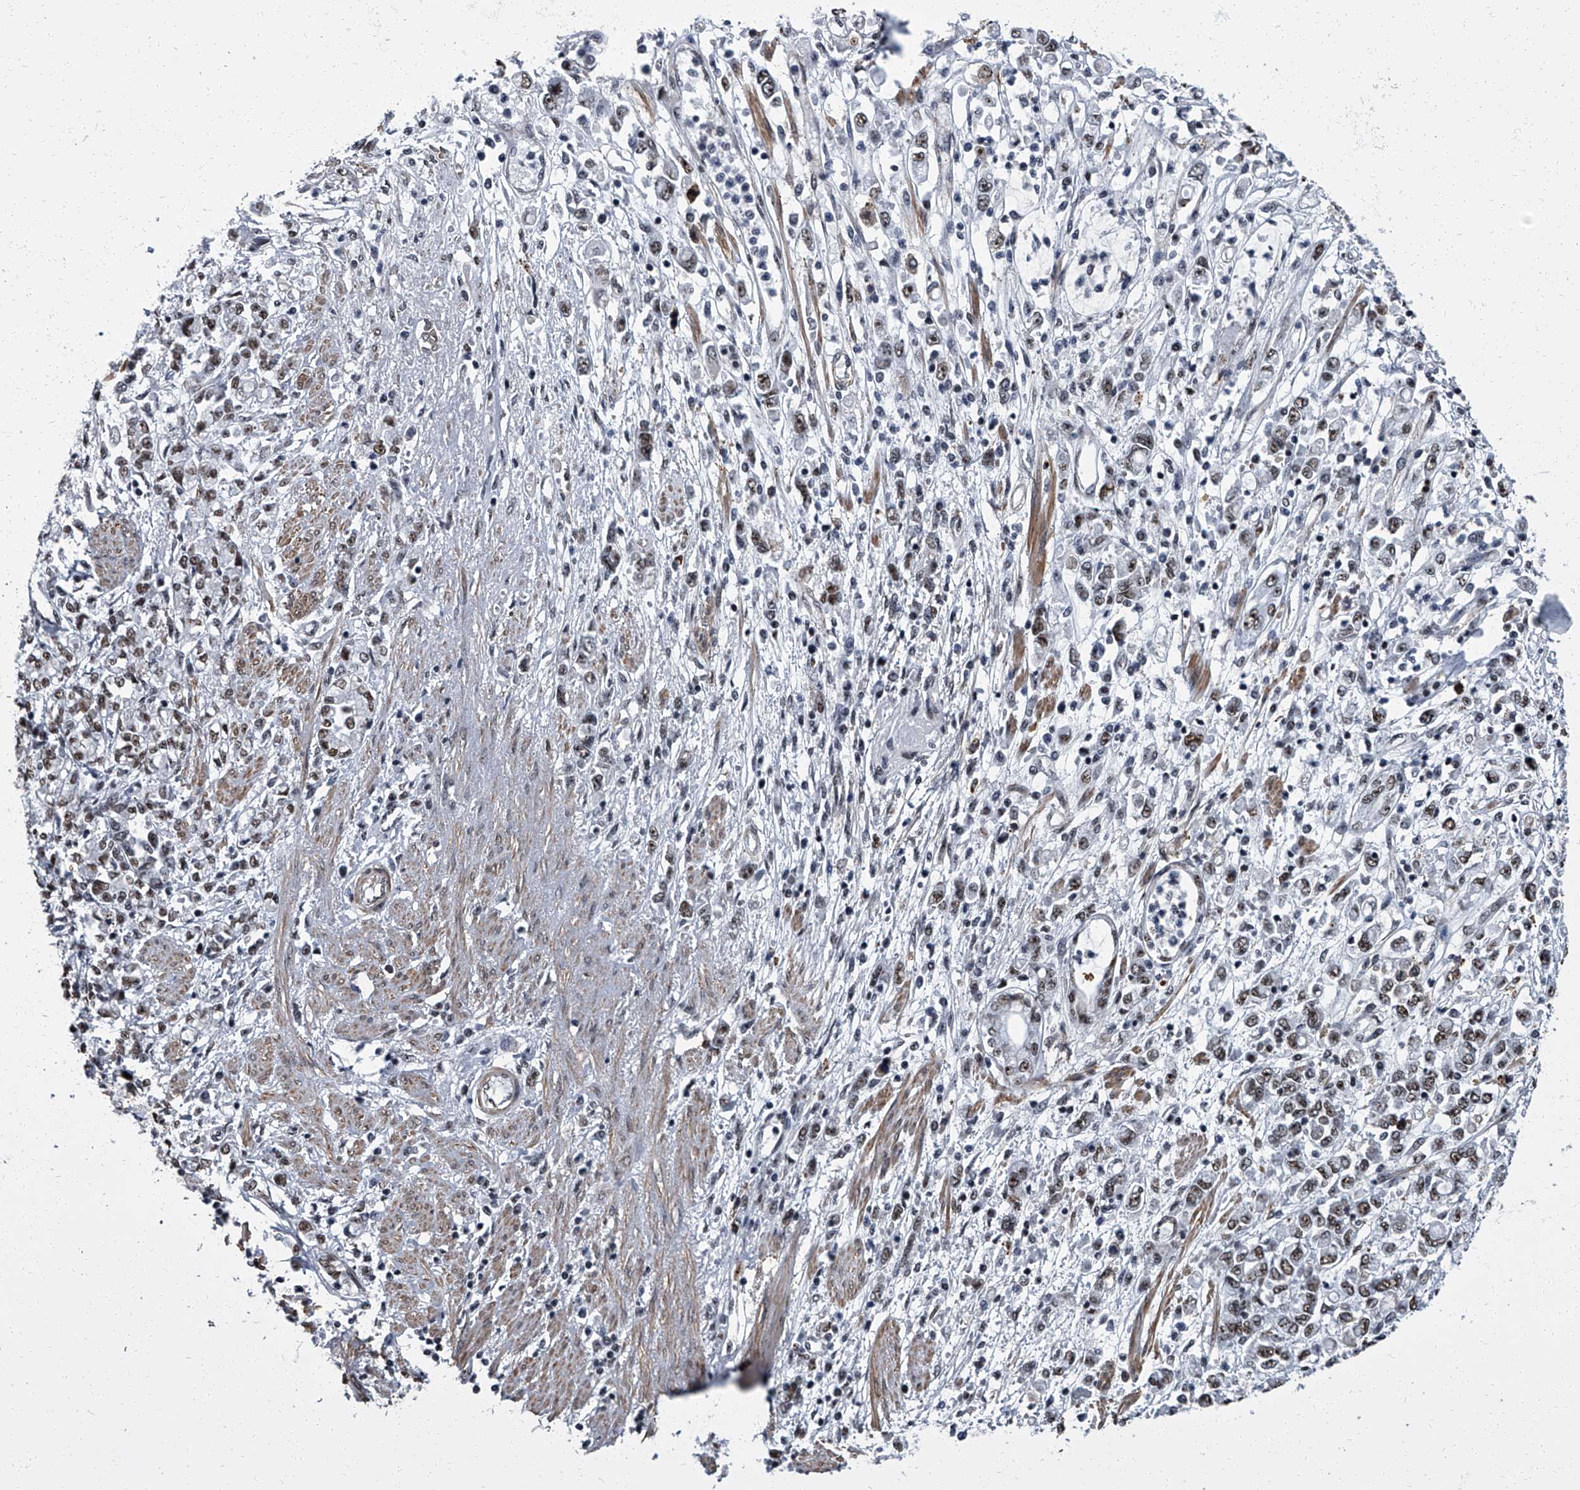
{"staining": {"intensity": "strong", "quantity": "25%-75%", "location": "nuclear"}, "tissue": "stomach cancer", "cell_type": "Tumor cells", "image_type": "cancer", "snomed": [{"axis": "morphology", "description": "Adenocarcinoma, NOS"}, {"axis": "topography", "description": "Stomach"}], "caption": "An immunohistochemistry histopathology image of neoplastic tissue is shown. Protein staining in brown highlights strong nuclear positivity in stomach cancer (adenocarcinoma) within tumor cells. (Brightfield microscopy of DAB IHC at high magnification).", "gene": "ZNF518B", "patient": {"sex": "female", "age": 76}}